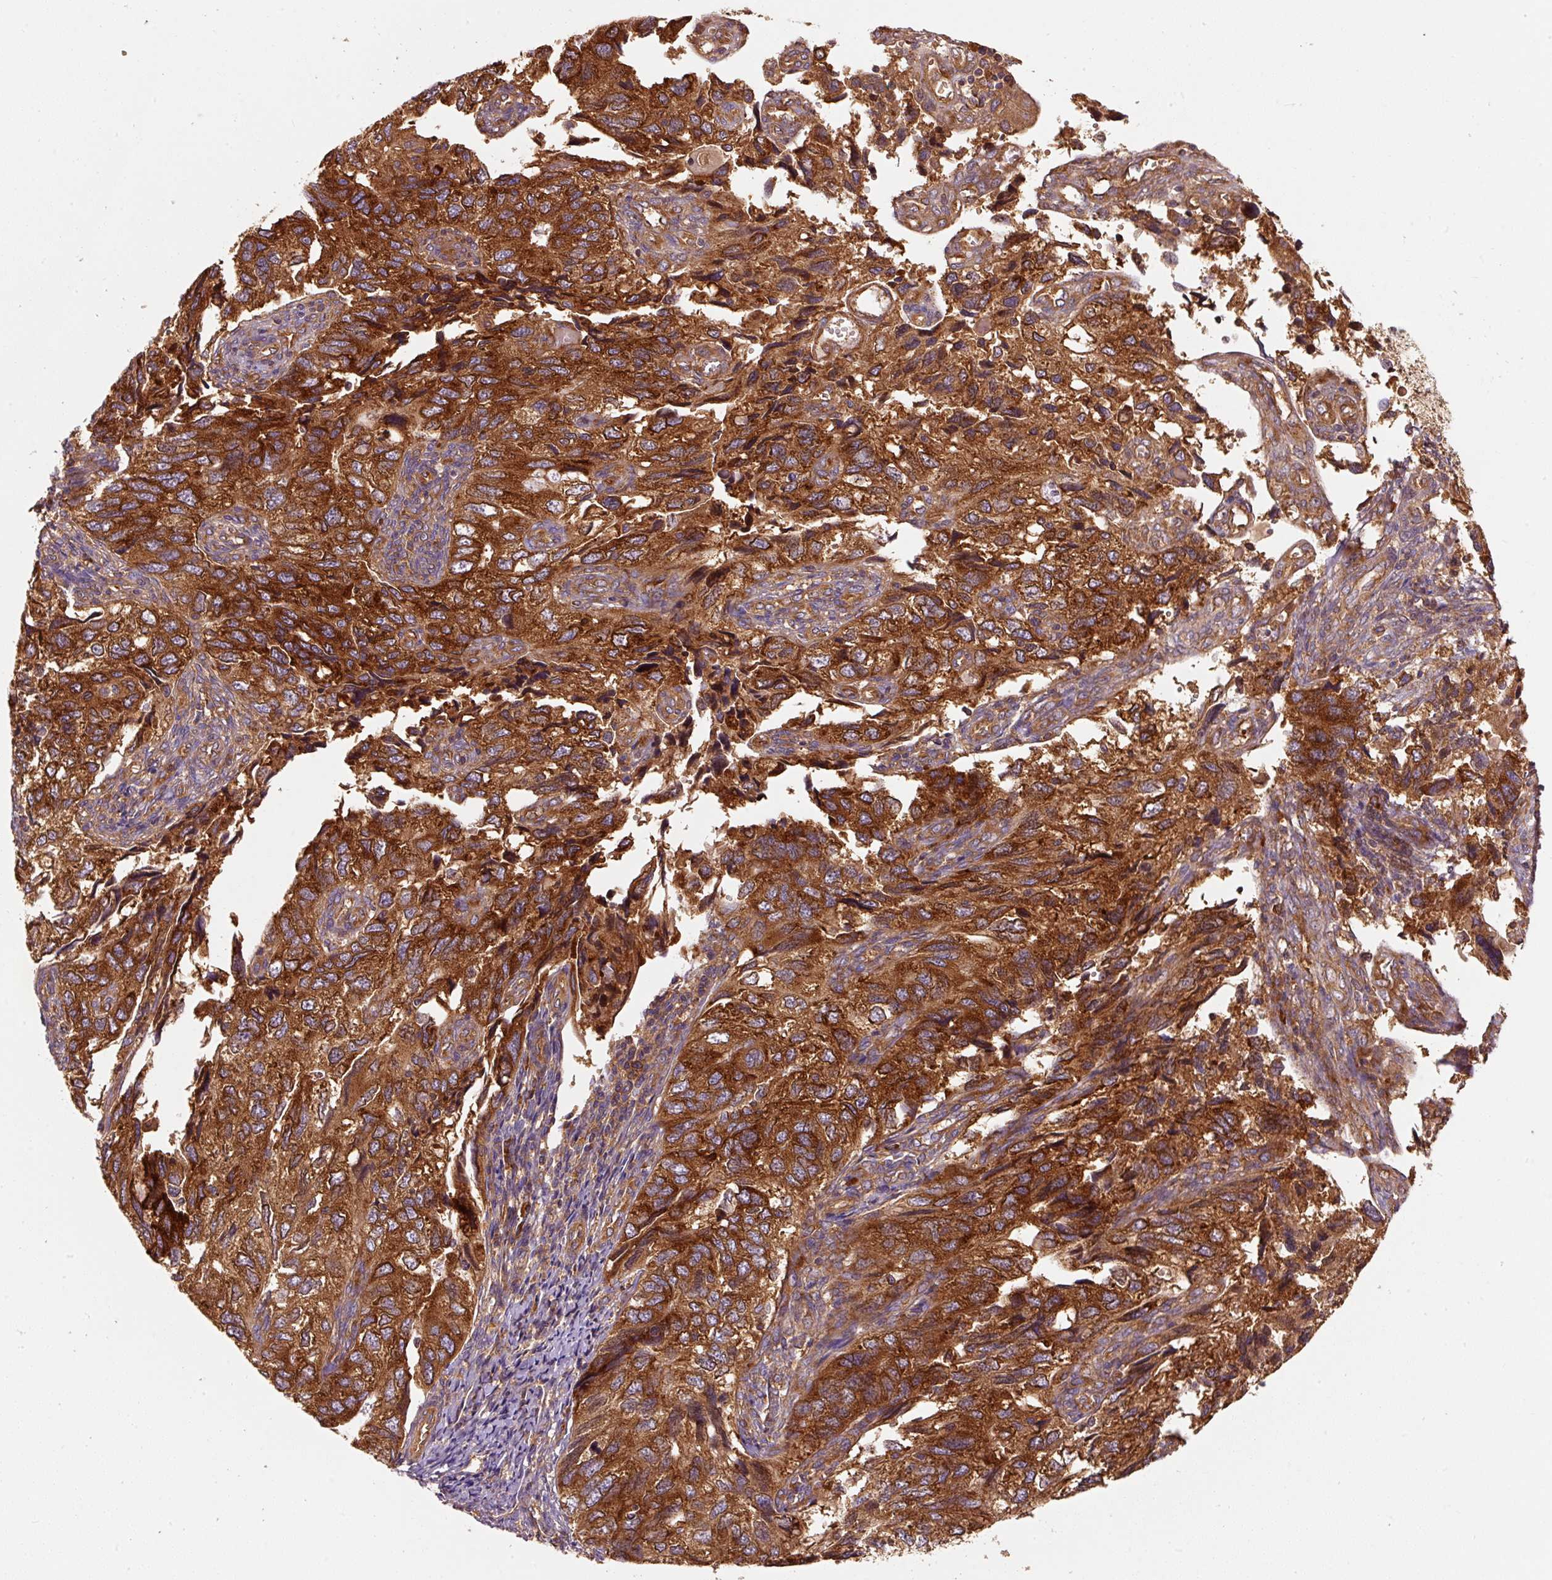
{"staining": {"intensity": "strong", "quantity": ">75%", "location": "cytoplasmic/membranous"}, "tissue": "endometrial cancer", "cell_type": "Tumor cells", "image_type": "cancer", "snomed": [{"axis": "morphology", "description": "Carcinoma, NOS"}, {"axis": "topography", "description": "Uterus"}], "caption": "An image showing strong cytoplasmic/membranous positivity in about >75% of tumor cells in endometrial cancer (carcinoma), as visualized by brown immunohistochemical staining.", "gene": "EIF2S2", "patient": {"sex": "female", "age": 76}}